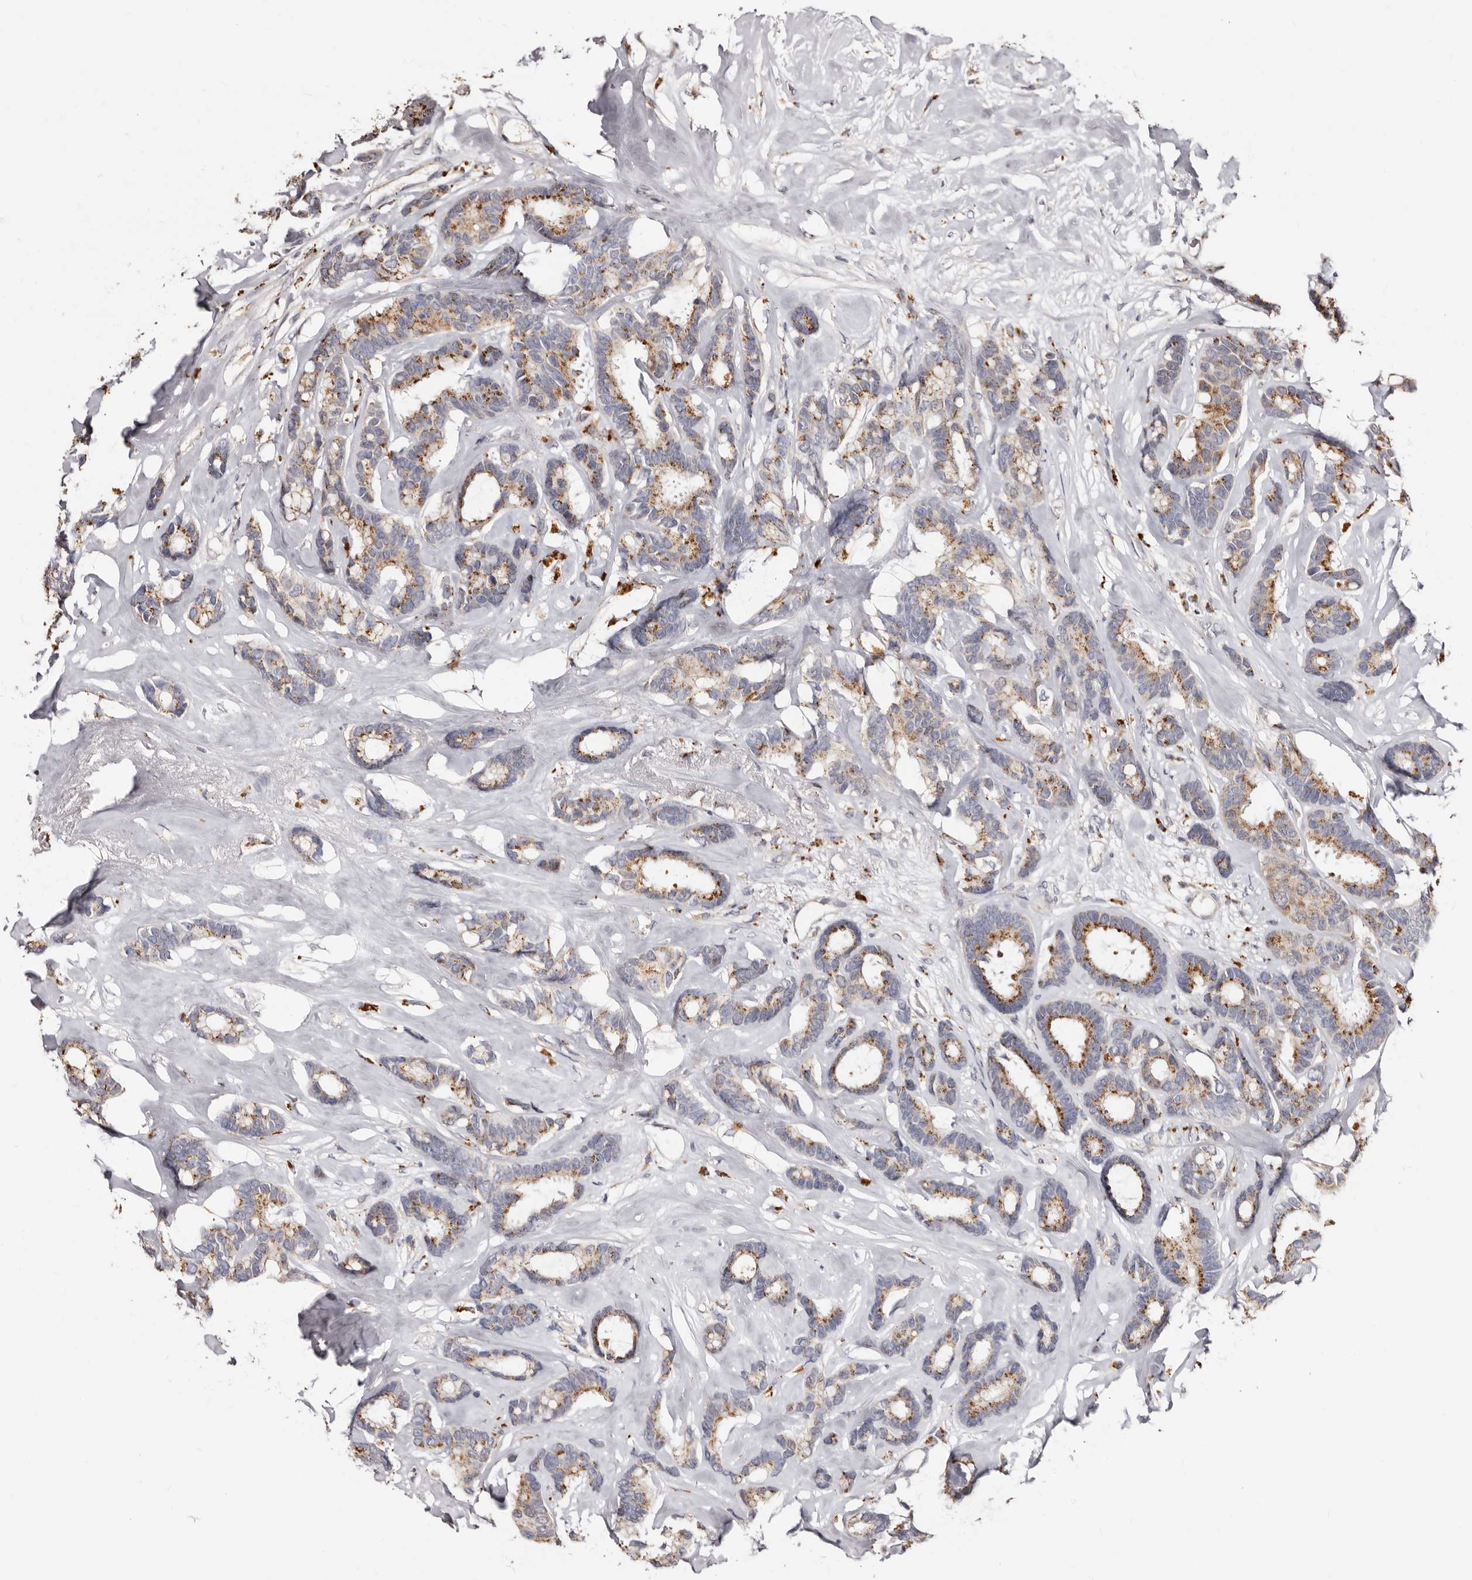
{"staining": {"intensity": "moderate", "quantity": ">75%", "location": "cytoplasmic/membranous"}, "tissue": "breast cancer", "cell_type": "Tumor cells", "image_type": "cancer", "snomed": [{"axis": "morphology", "description": "Duct carcinoma"}, {"axis": "topography", "description": "Breast"}], "caption": "Tumor cells exhibit moderate cytoplasmic/membranous expression in approximately >75% of cells in intraductal carcinoma (breast). The staining was performed using DAB to visualize the protein expression in brown, while the nuclei were stained in blue with hematoxylin (Magnification: 20x).", "gene": "PTAFR", "patient": {"sex": "female", "age": 87}}